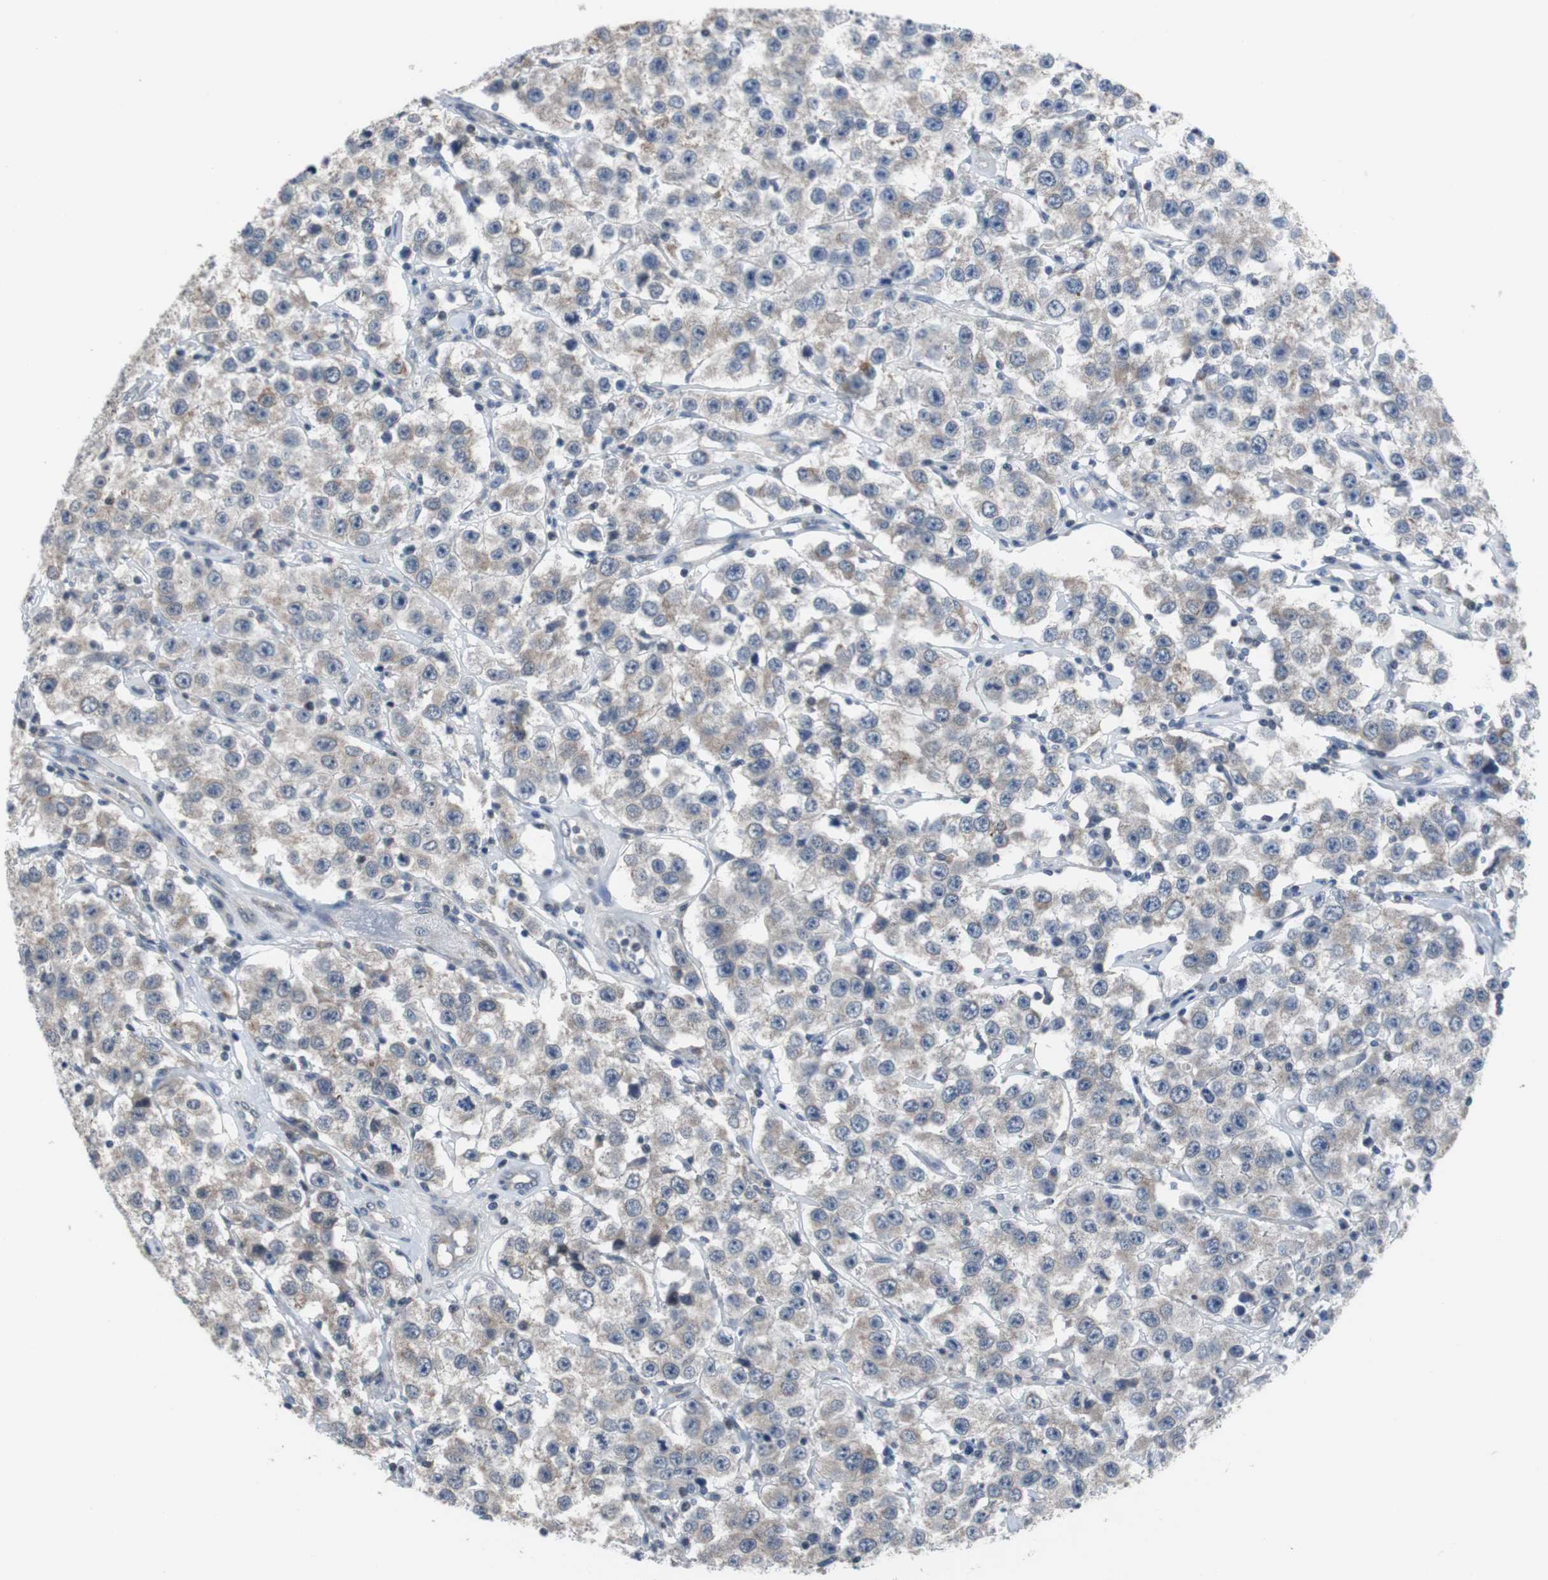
{"staining": {"intensity": "weak", "quantity": "<25%", "location": "cytoplasmic/membranous"}, "tissue": "testis cancer", "cell_type": "Tumor cells", "image_type": "cancer", "snomed": [{"axis": "morphology", "description": "Seminoma, NOS"}, {"axis": "topography", "description": "Testis"}], "caption": "Testis cancer was stained to show a protein in brown. There is no significant expression in tumor cells.", "gene": "TP63", "patient": {"sex": "male", "age": 52}}